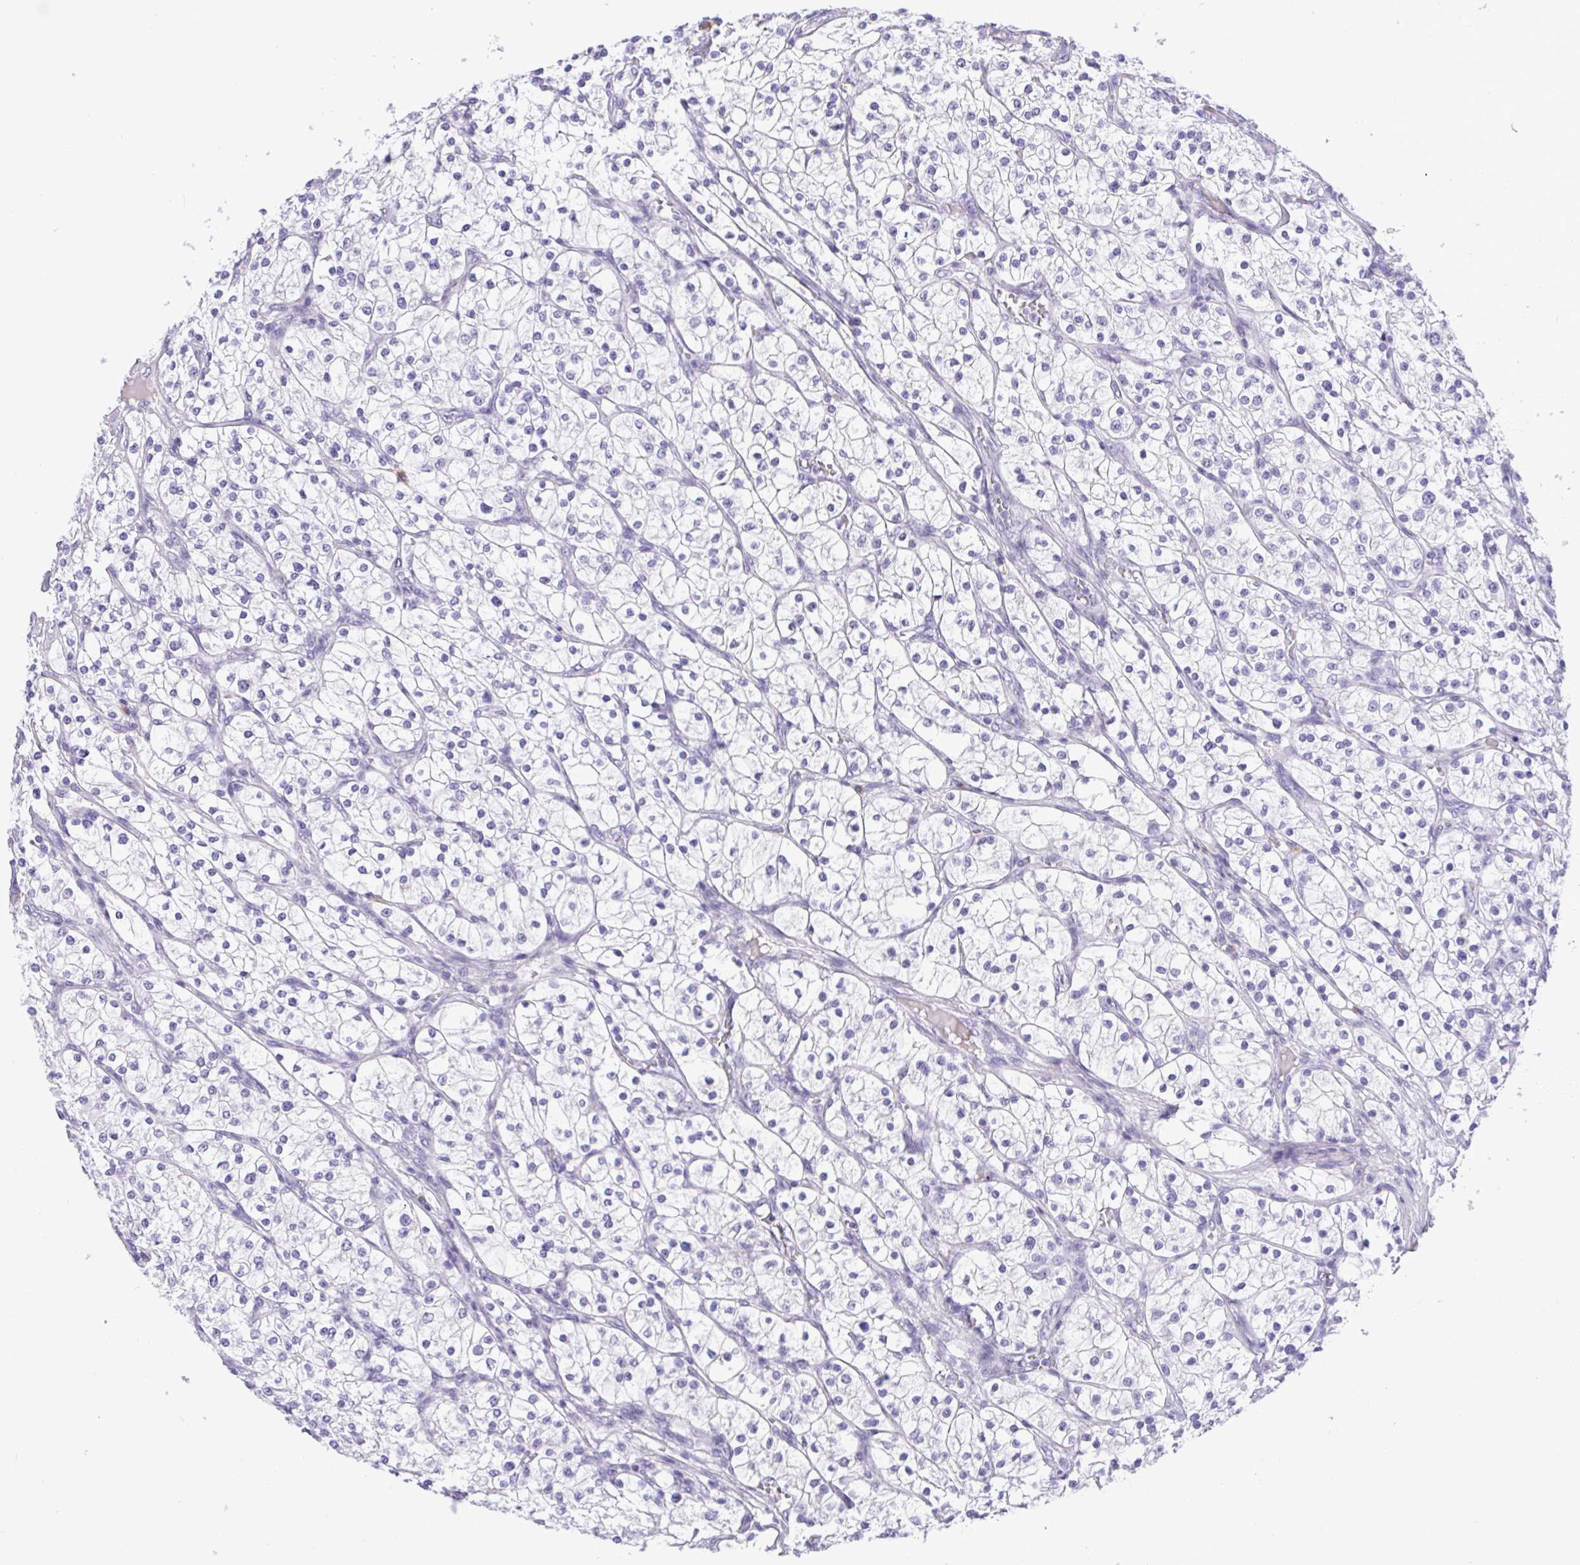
{"staining": {"intensity": "negative", "quantity": "none", "location": "none"}, "tissue": "renal cancer", "cell_type": "Tumor cells", "image_type": "cancer", "snomed": [{"axis": "morphology", "description": "Adenocarcinoma, NOS"}, {"axis": "topography", "description": "Kidney"}], "caption": "Immunohistochemistry image of neoplastic tissue: adenocarcinoma (renal) stained with DAB demonstrates no significant protein expression in tumor cells.", "gene": "YBX2", "patient": {"sex": "male", "age": 80}}